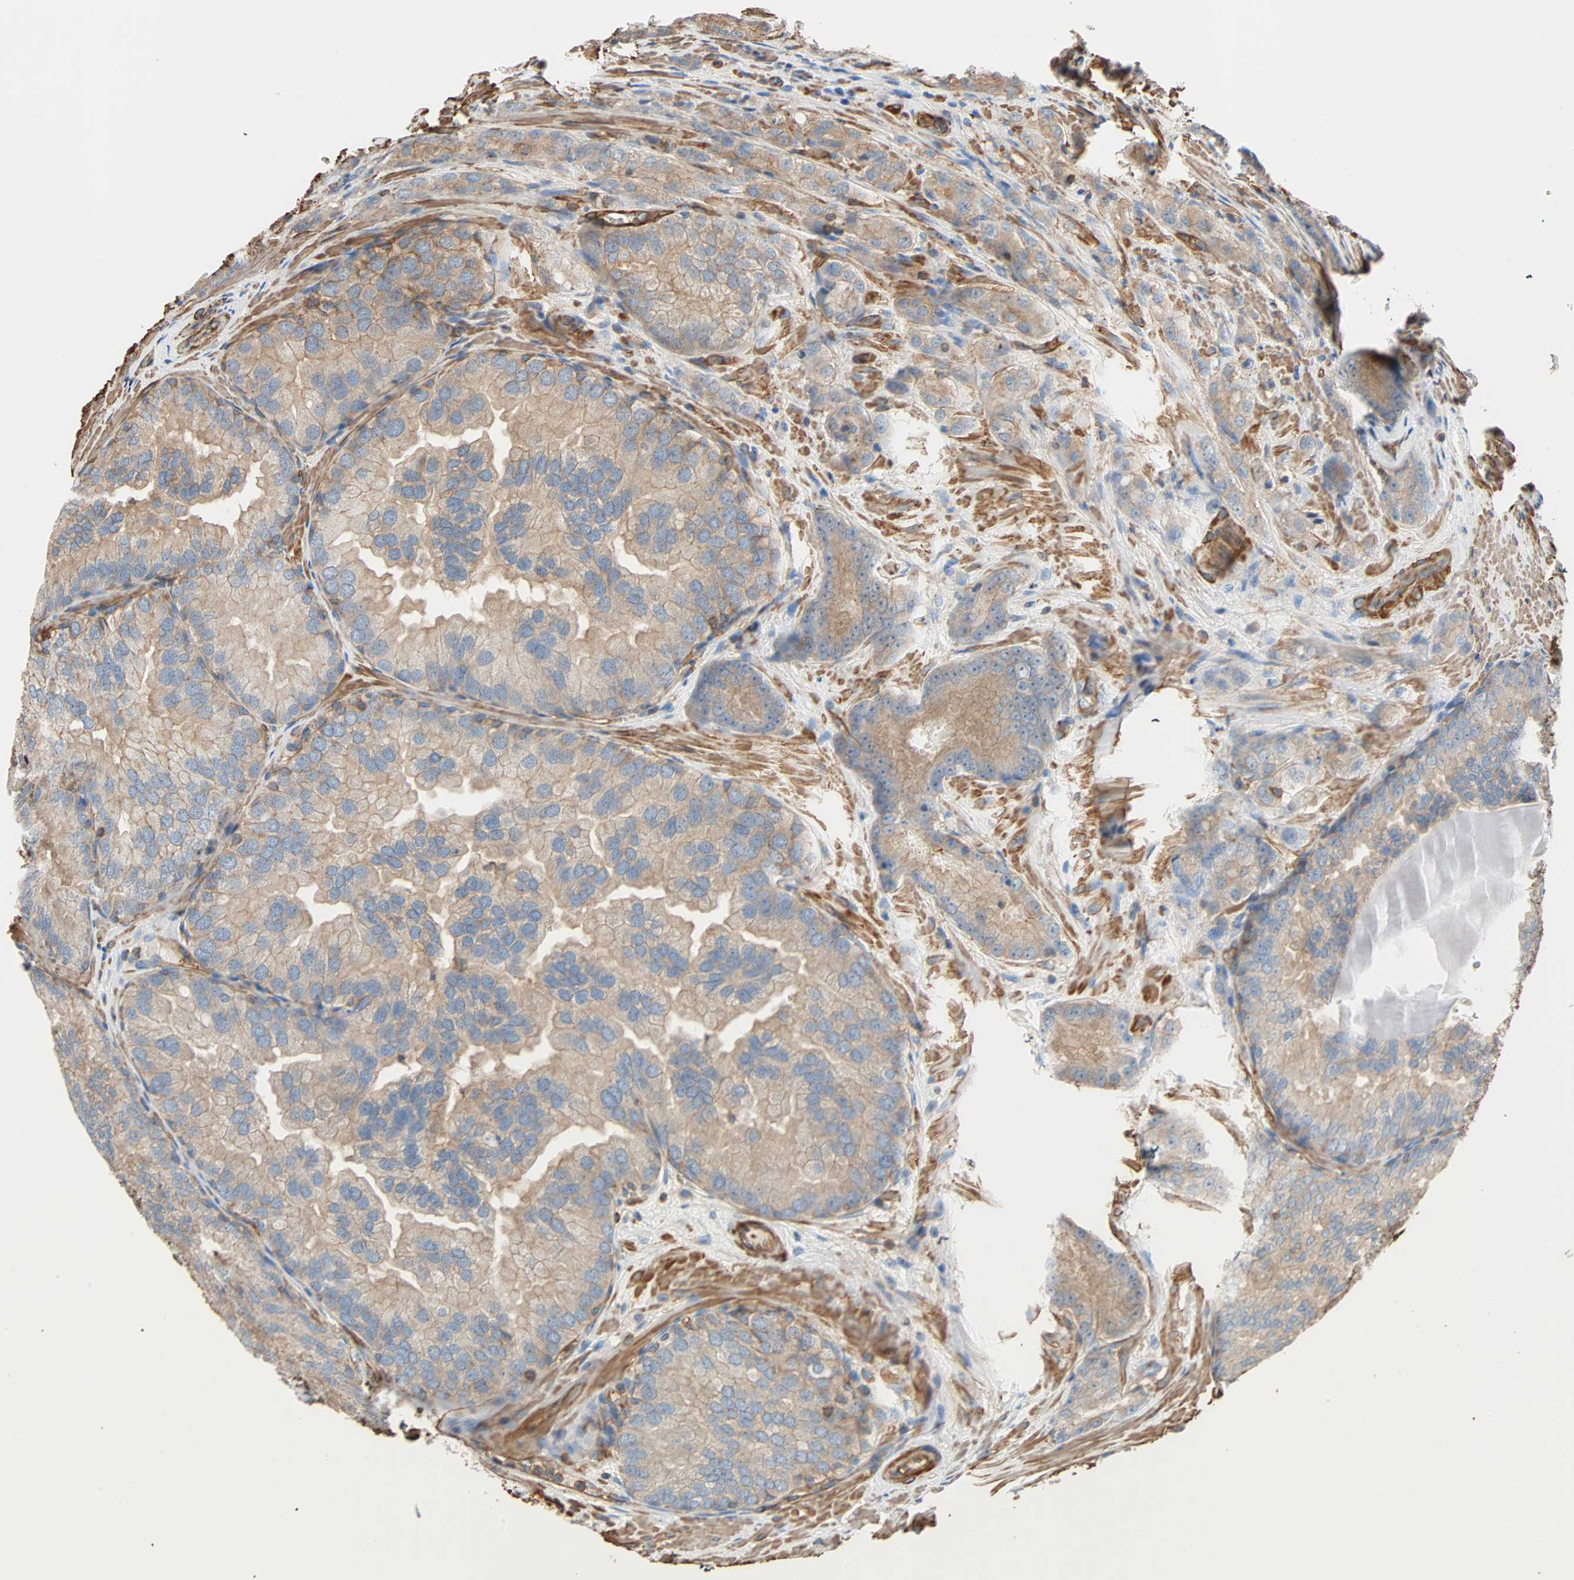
{"staining": {"intensity": "weak", "quantity": ">75%", "location": "cytoplasmic/membranous"}, "tissue": "prostate cancer", "cell_type": "Tumor cells", "image_type": "cancer", "snomed": [{"axis": "morphology", "description": "Adenocarcinoma, High grade"}, {"axis": "topography", "description": "Prostate"}], "caption": "High-grade adenocarcinoma (prostate) stained with DAB (3,3'-diaminobenzidine) immunohistochemistry (IHC) displays low levels of weak cytoplasmic/membranous positivity in approximately >75% of tumor cells. (brown staining indicates protein expression, while blue staining denotes nuclei).", "gene": "GALNT10", "patient": {"sex": "male", "age": 64}}